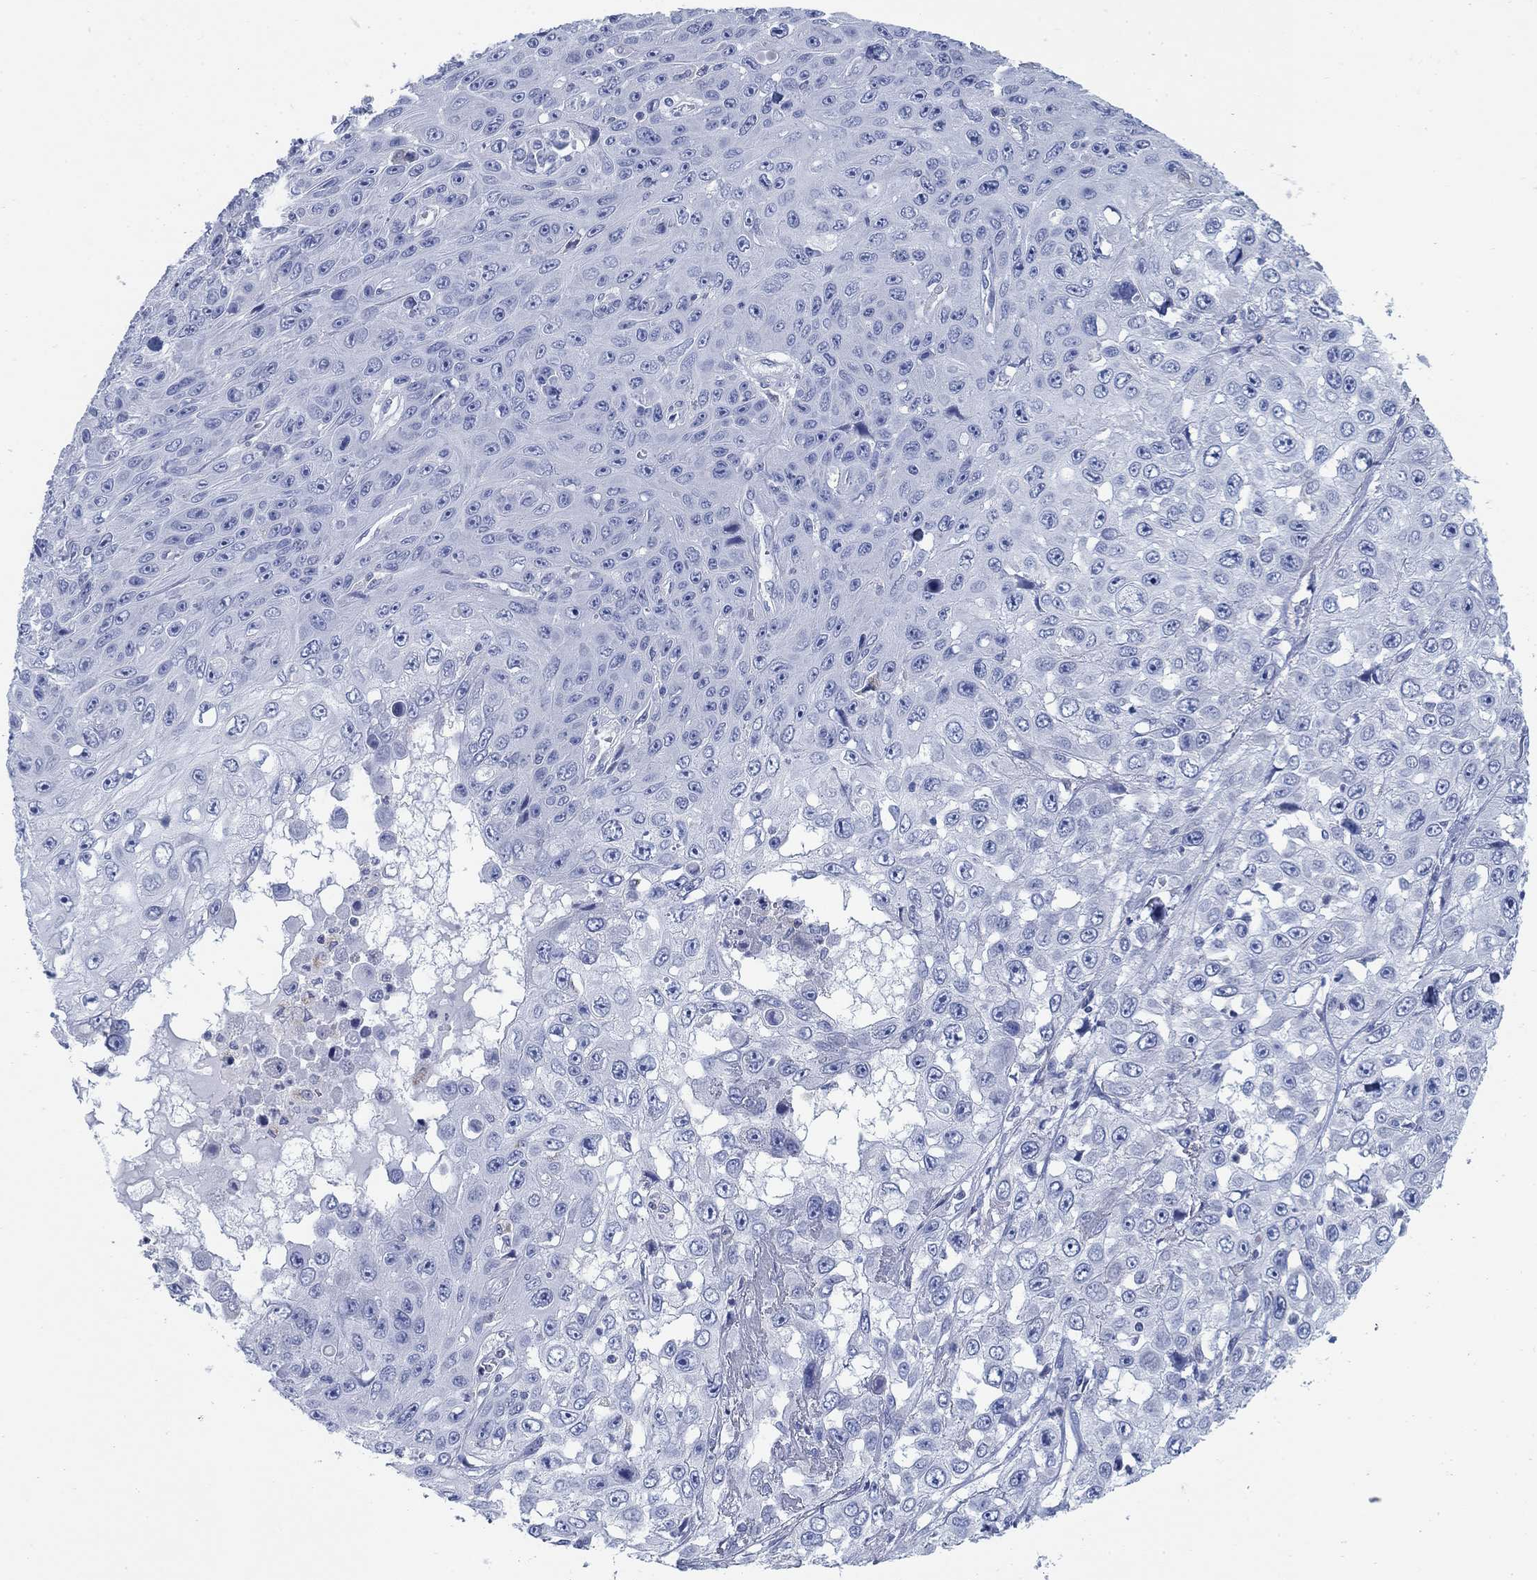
{"staining": {"intensity": "negative", "quantity": "none", "location": "none"}, "tissue": "skin cancer", "cell_type": "Tumor cells", "image_type": "cancer", "snomed": [{"axis": "morphology", "description": "Squamous cell carcinoma, NOS"}, {"axis": "topography", "description": "Skin"}], "caption": "IHC of human skin cancer reveals no positivity in tumor cells. (Brightfield microscopy of DAB (3,3'-diaminobenzidine) immunohistochemistry at high magnification).", "gene": "SCCPDH", "patient": {"sex": "male", "age": 82}}